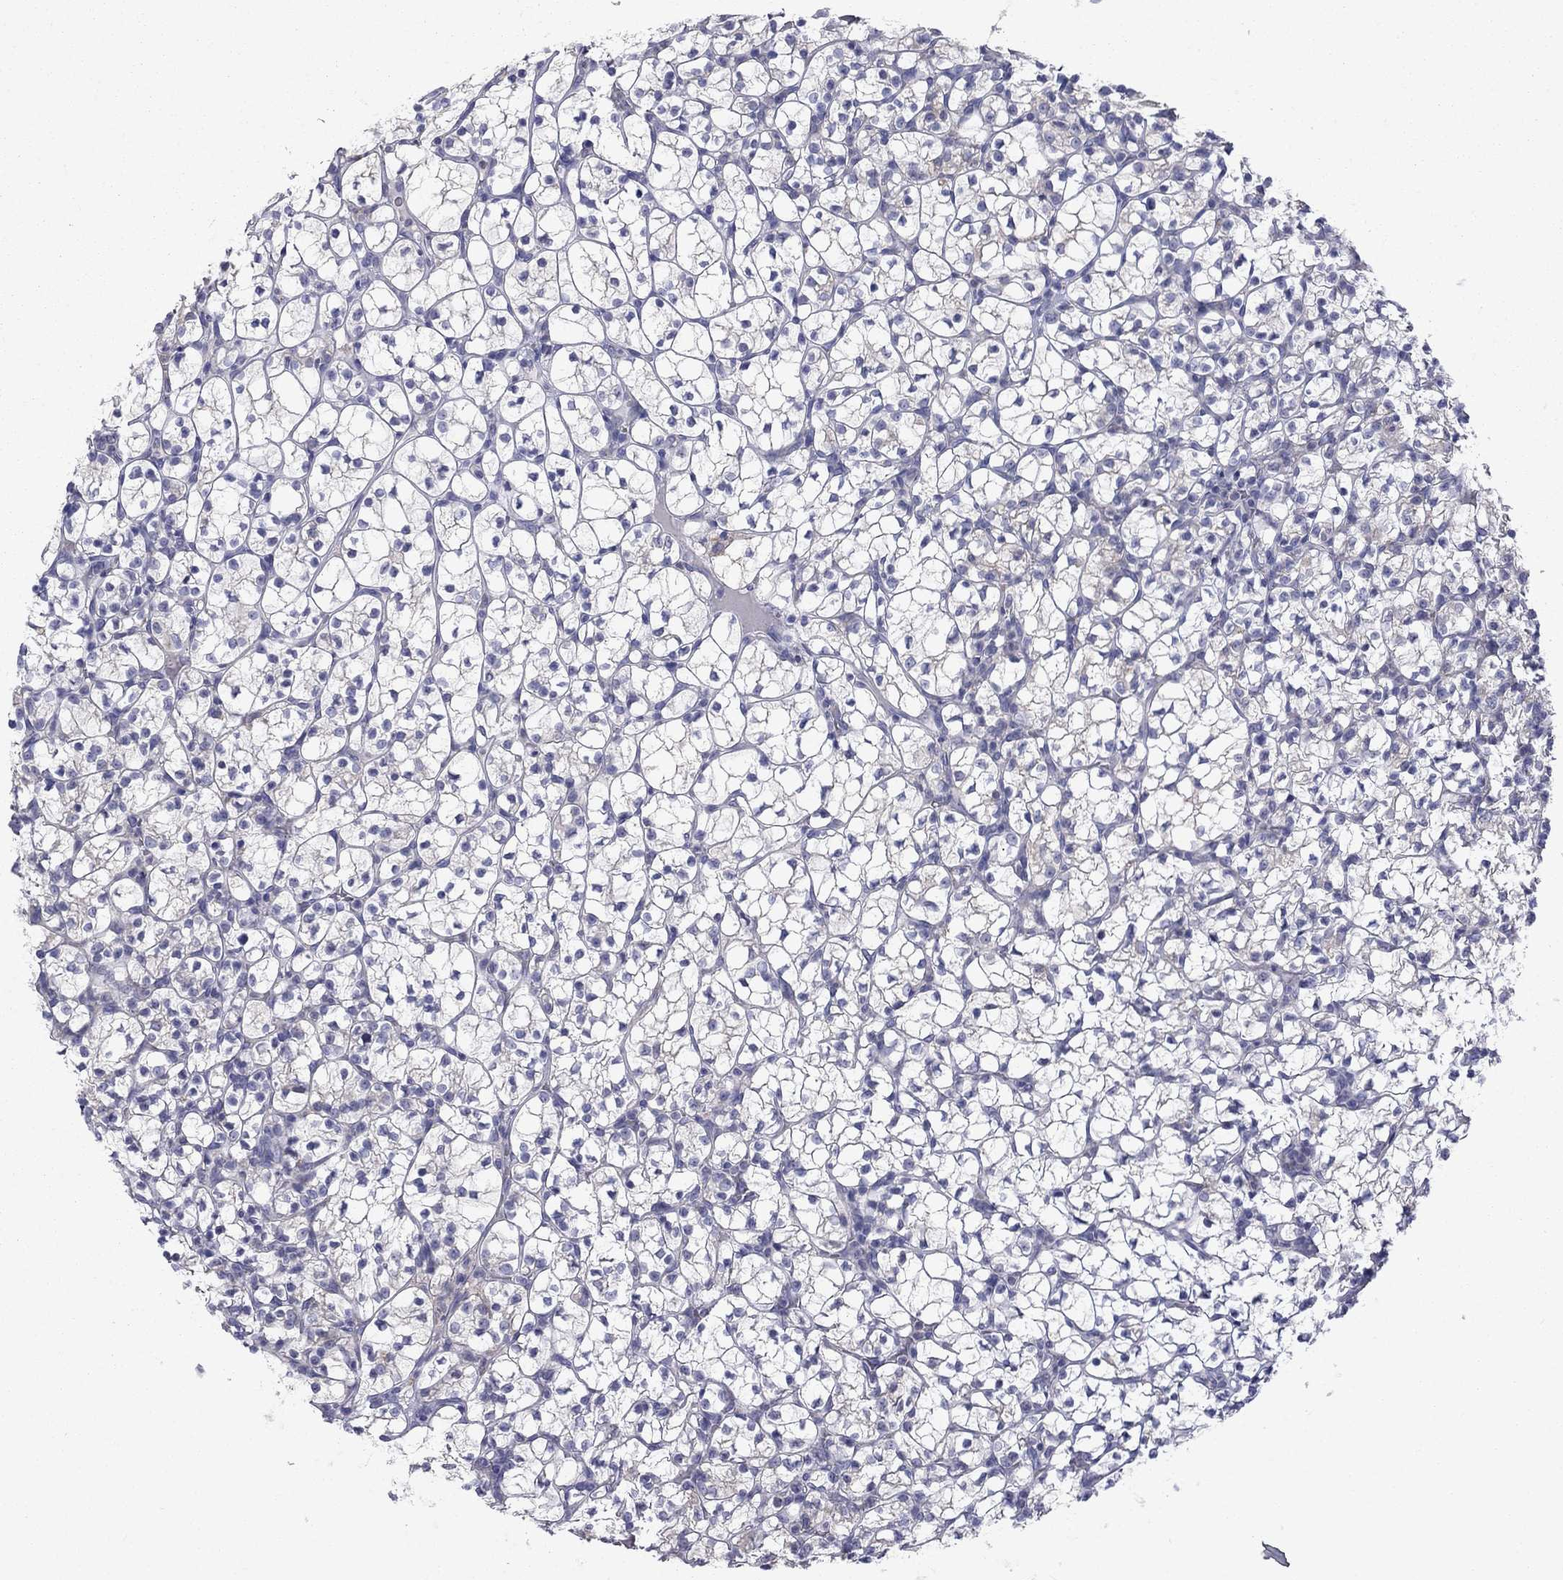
{"staining": {"intensity": "negative", "quantity": "none", "location": "none"}, "tissue": "renal cancer", "cell_type": "Tumor cells", "image_type": "cancer", "snomed": [{"axis": "morphology", "description": "Adenocarcinoma, NOS"}, {"axis": "topography", "description": "Kidney"}], "caption": "This is an immunohistochemistry (IHC) histopathology image of human renal cancer. There is no positivity in tumor cells.", "gene": "TMPRSS11A", "patient": {"sex": "female", "age": 89}}